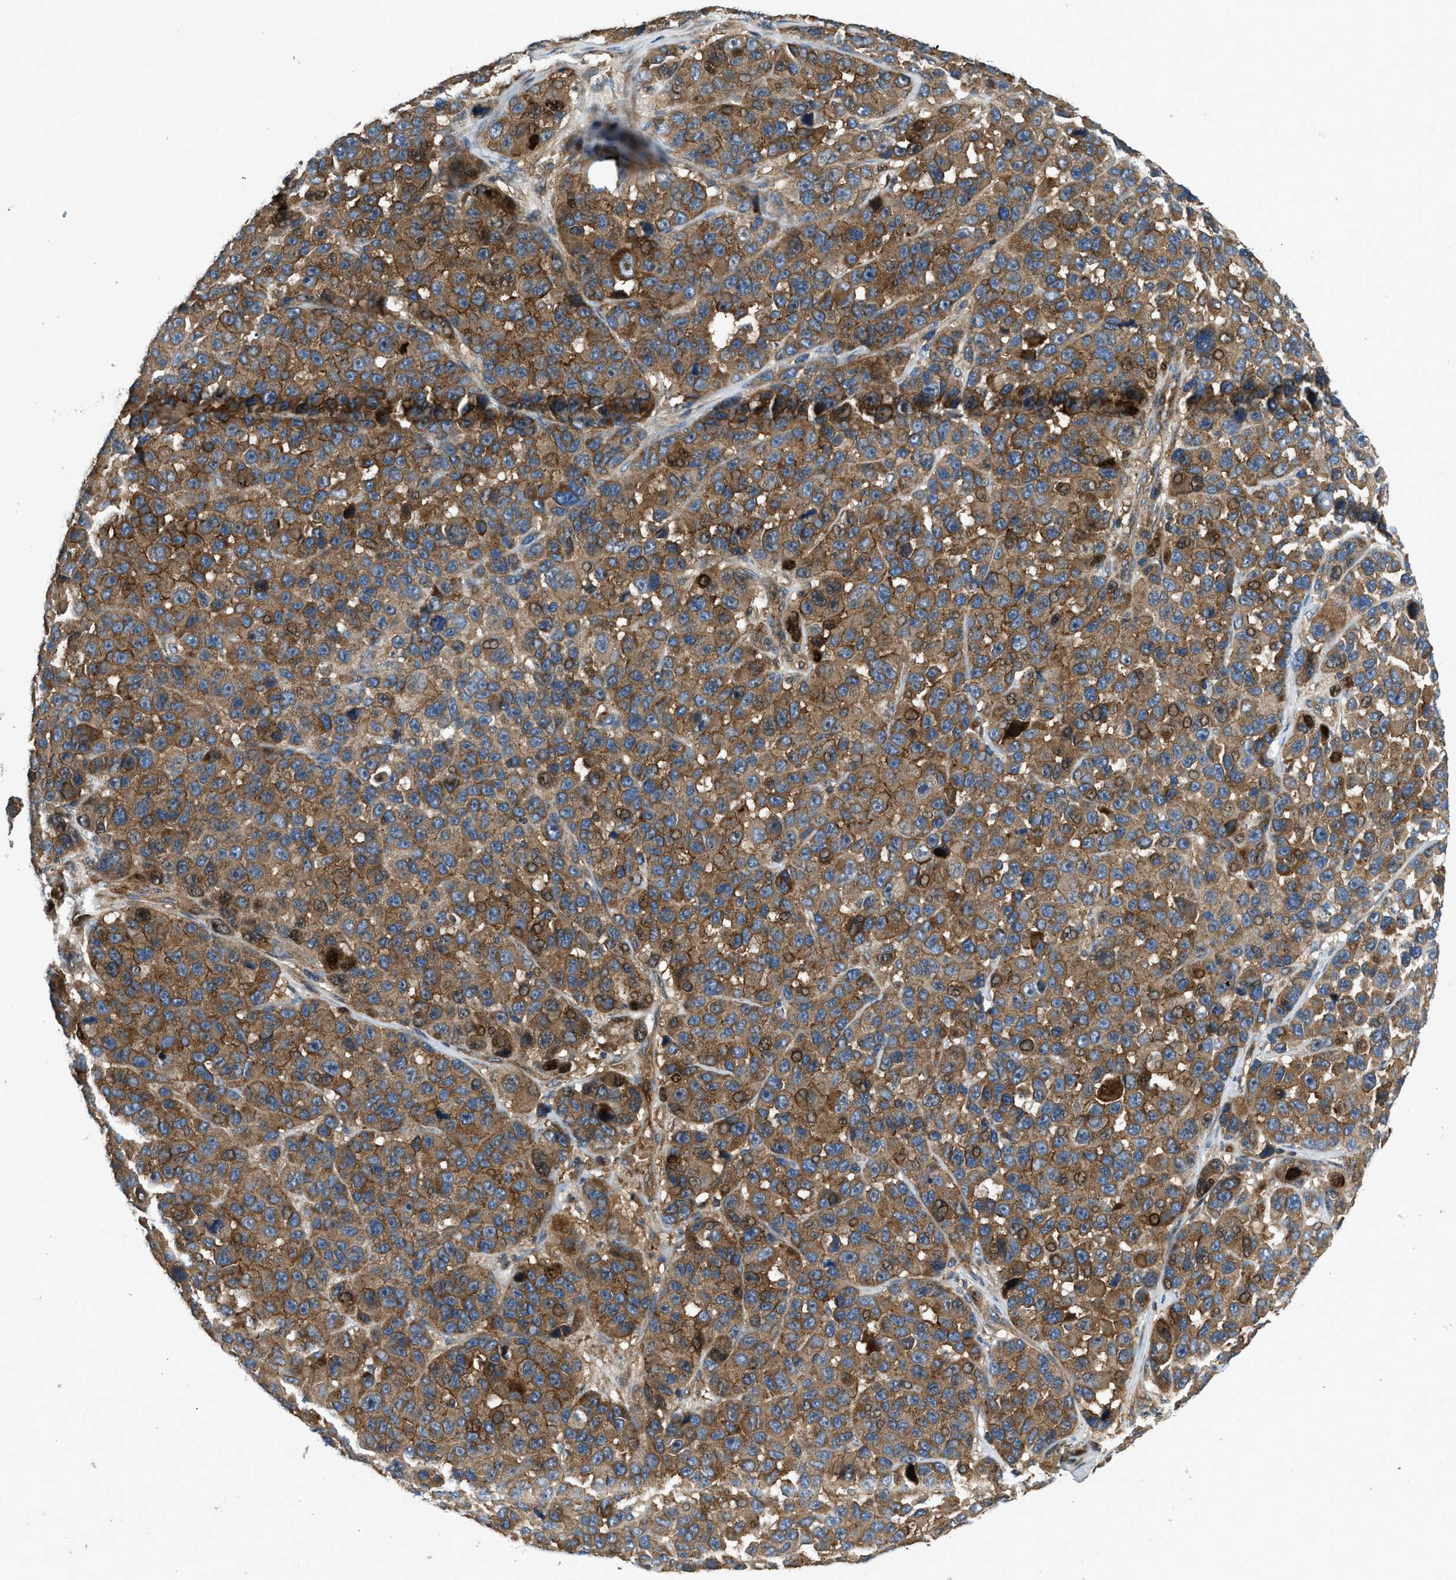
{"staining": {"intensity": "moderate", "quantity": ">75%", "location": "cytoplasmic/membranous"}, "tissue": "melanoma", "cell_type": "Tumor cells", "image_type": "cancer", "snomed": [{"axis": "morphology", "description": "Malignant melanoma, NOS"}, {"axis": "topography", "description": "Skin"}], "caption": "Immunohistochemical staining of human melanoma reveals moderate cytoplasmic/membranous protein staining in about >75% of tumor cells.", "gene": "CNNM3", "patient": {"sex": "male", "age": 53}}